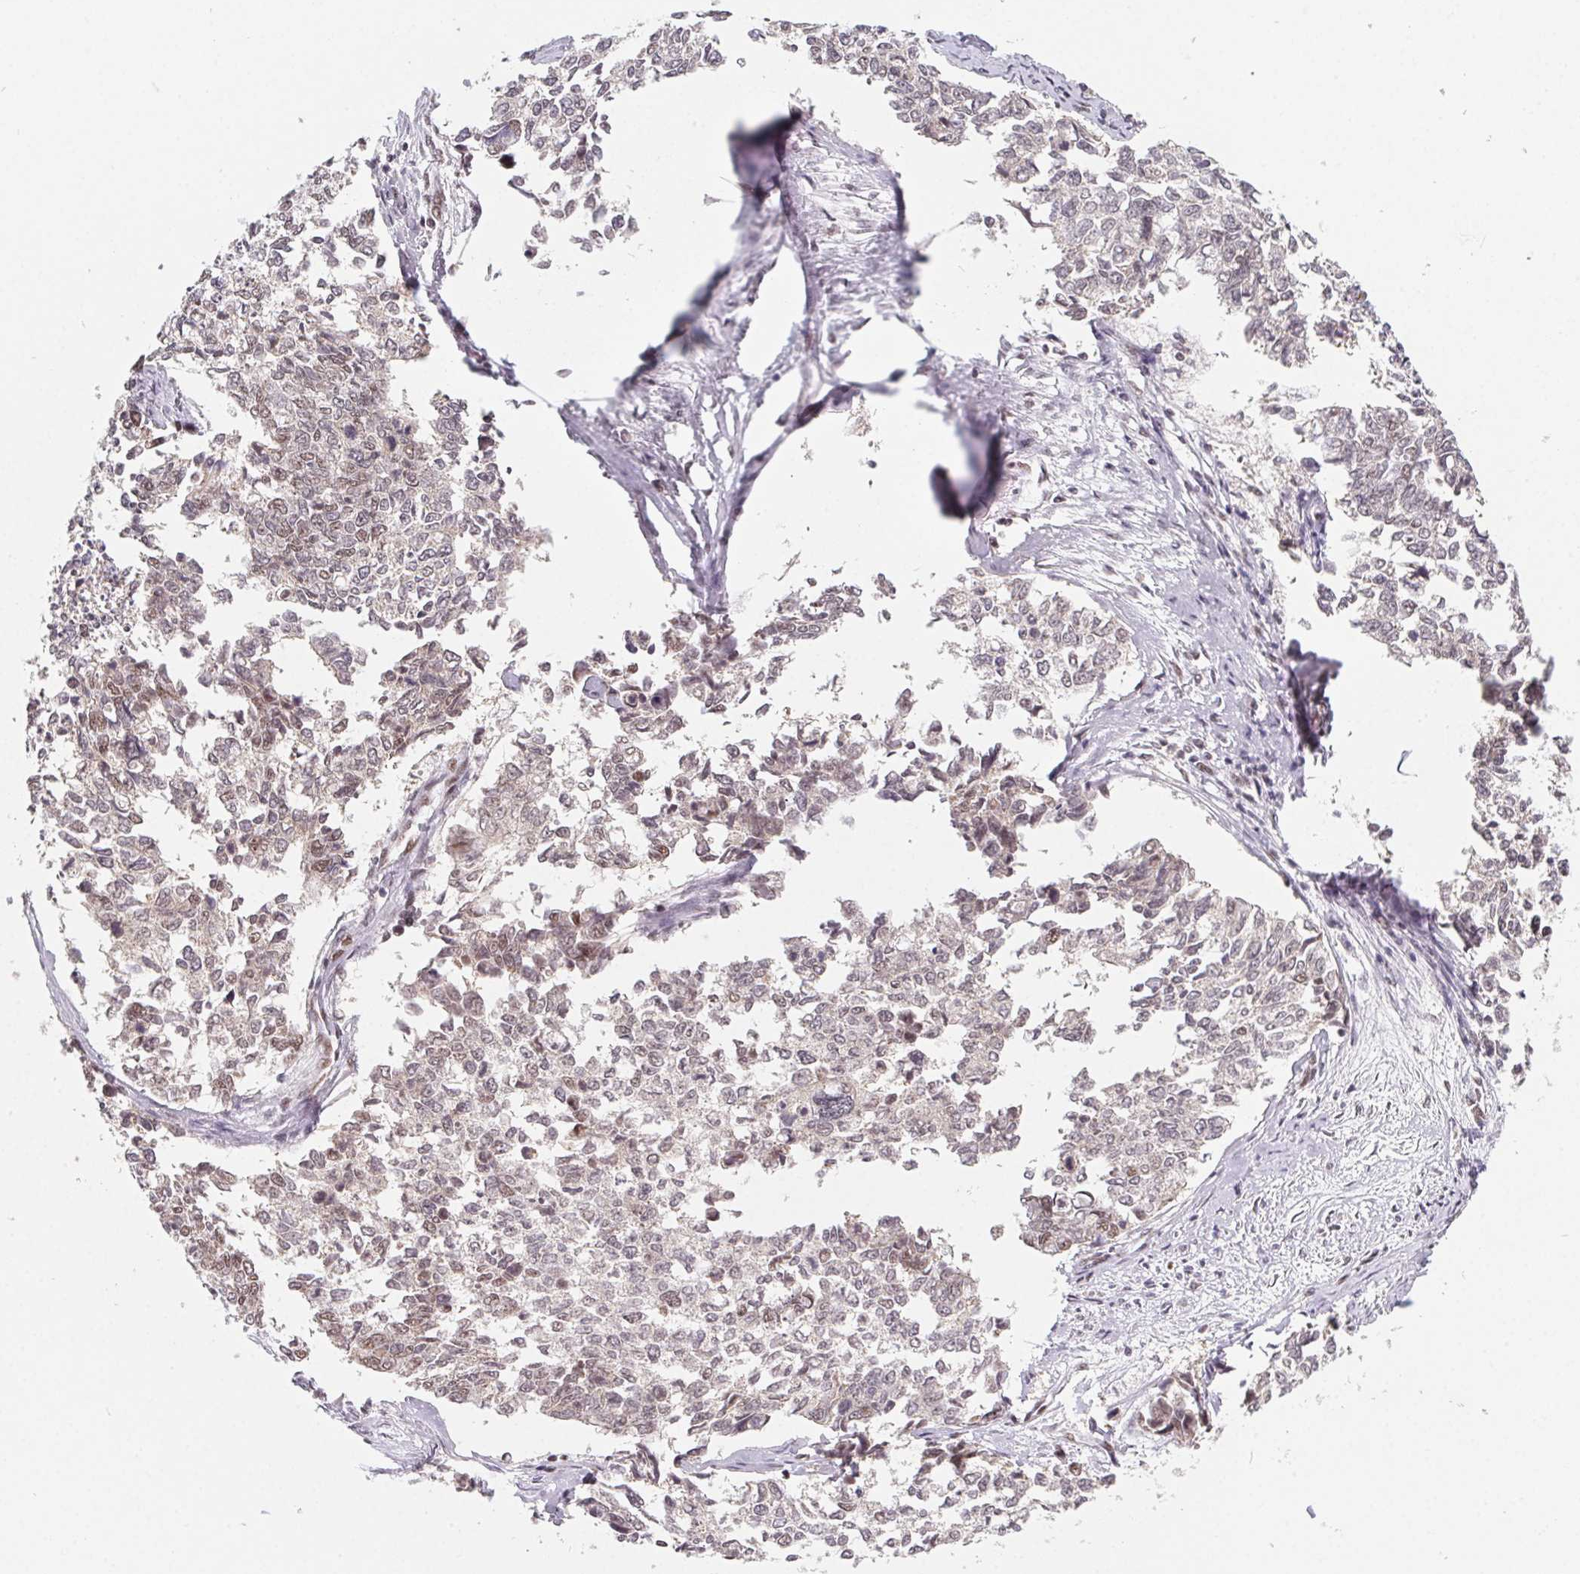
{"staining": {"intensity": "weak", "quantity": "25%-75%", "location": "nuclear"}, "tissue": "cervical cancer", "cell_type": "Tumor cells", "image_type": "cancer", "snomed": [{"axis": "morphology", "description": "Adenocarcinoma, NOS"}, {"axis": "topography", "description": "Cervix"}], "caption": "A micrograph showing weak nuclear positivity in about 25%-75% of tumor cells in cervical cancer, as visualized by brown immunohistochemical staining.", "gene": "TCERG1", "patient": {"sex": "female", "age": 63}}